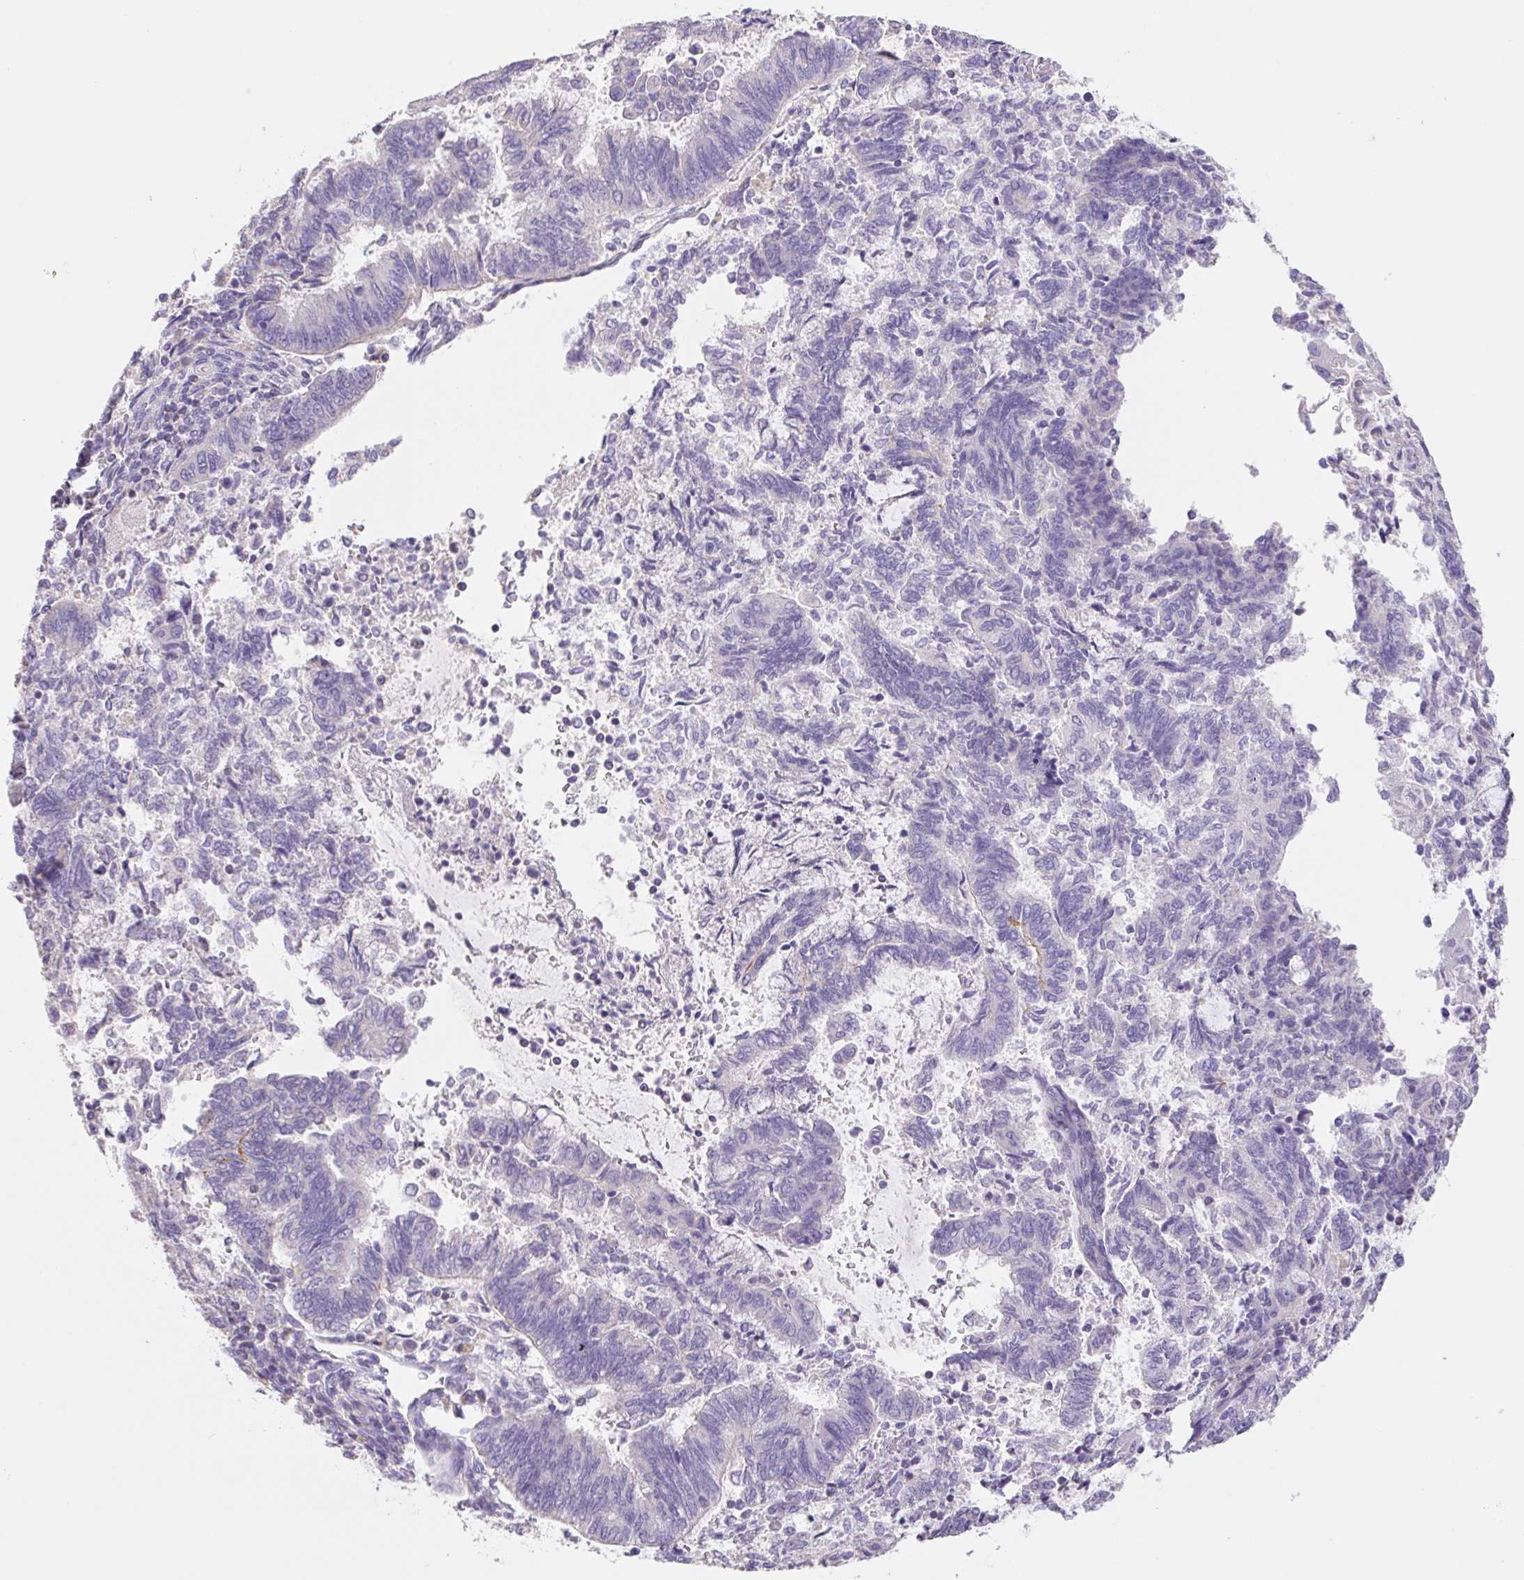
{"staining": {"intensity": "negative", "quantity": "none", "location": "none"}, "tissue": "endometrial cancer", "cell_type": "Tumor cells", "image_type": "cancer", "snomed": [{"axis": "morphology", "description": "Adenocarcinoma, NOS"}, {"axis": "topography", "description": "Endometrium"}], "caption": "Tumor cells are negative for brown protein staining in endometrial adenocarcinoma.", "gene": "FKBP6", "patient": {"sex": "female", "age": 65}}